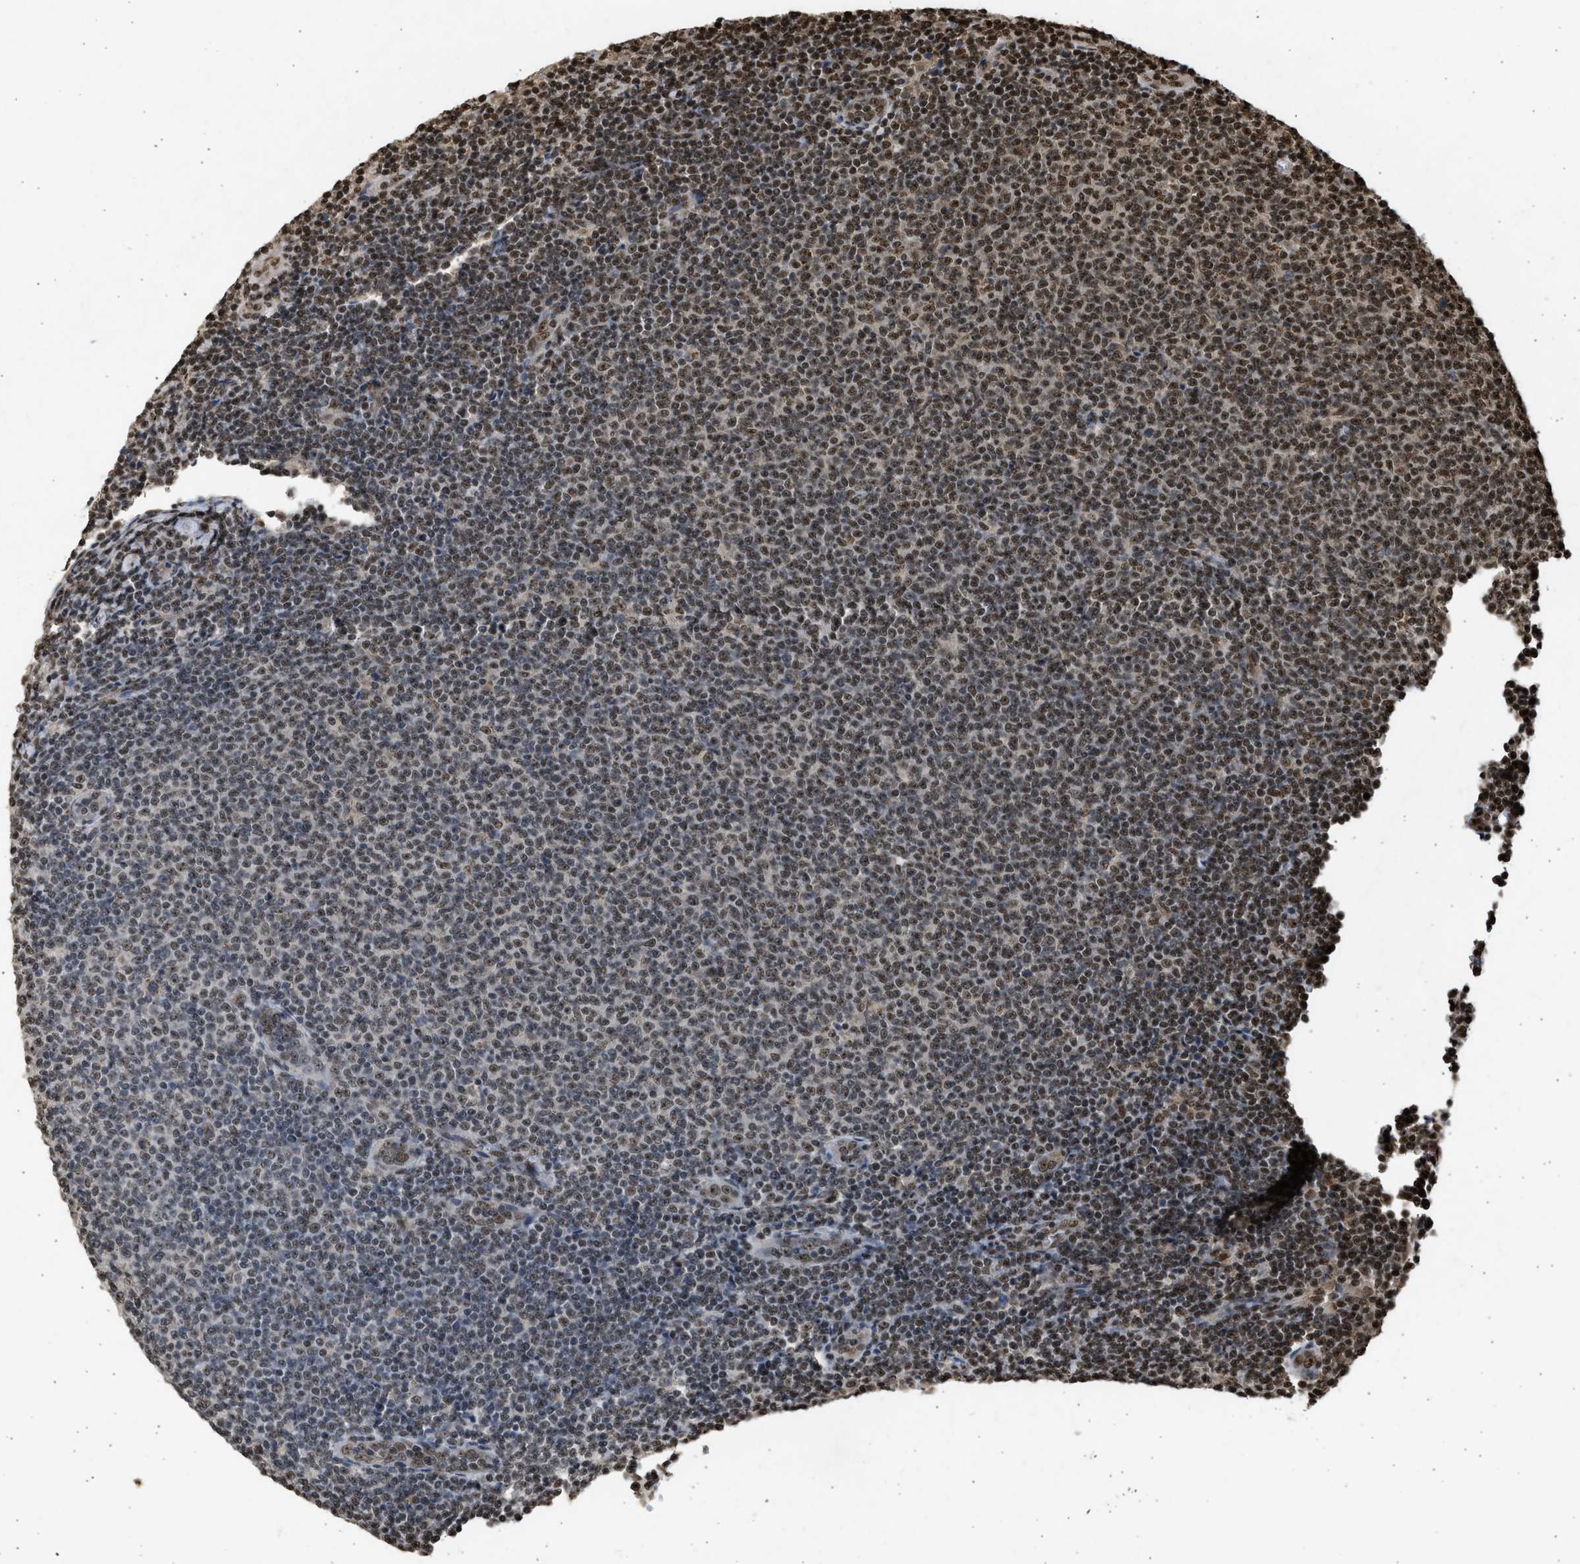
{"staining": {"intensity": "moderate", "quantity": ">75%", "location": "nuclear"}, "tissue": "lymphoma", "cell_type": "Tumor cells", "image_type": "cancer", "snomed": [{"axis": "morphology", "description": "Malignant lymphoma, non-Hodgkin's type, Low grade"}, {"axis": "topography", "description": "Lymph node"}], "caption": "Protein analysis of malignant lymphoma, non-Hodgkin's type (low-grade) tissue shows moderate nuclear positivity in approximately >75% of tumor cells.", "gene": "TFDP2", "patient": {"sex": "male", "age": 66}}